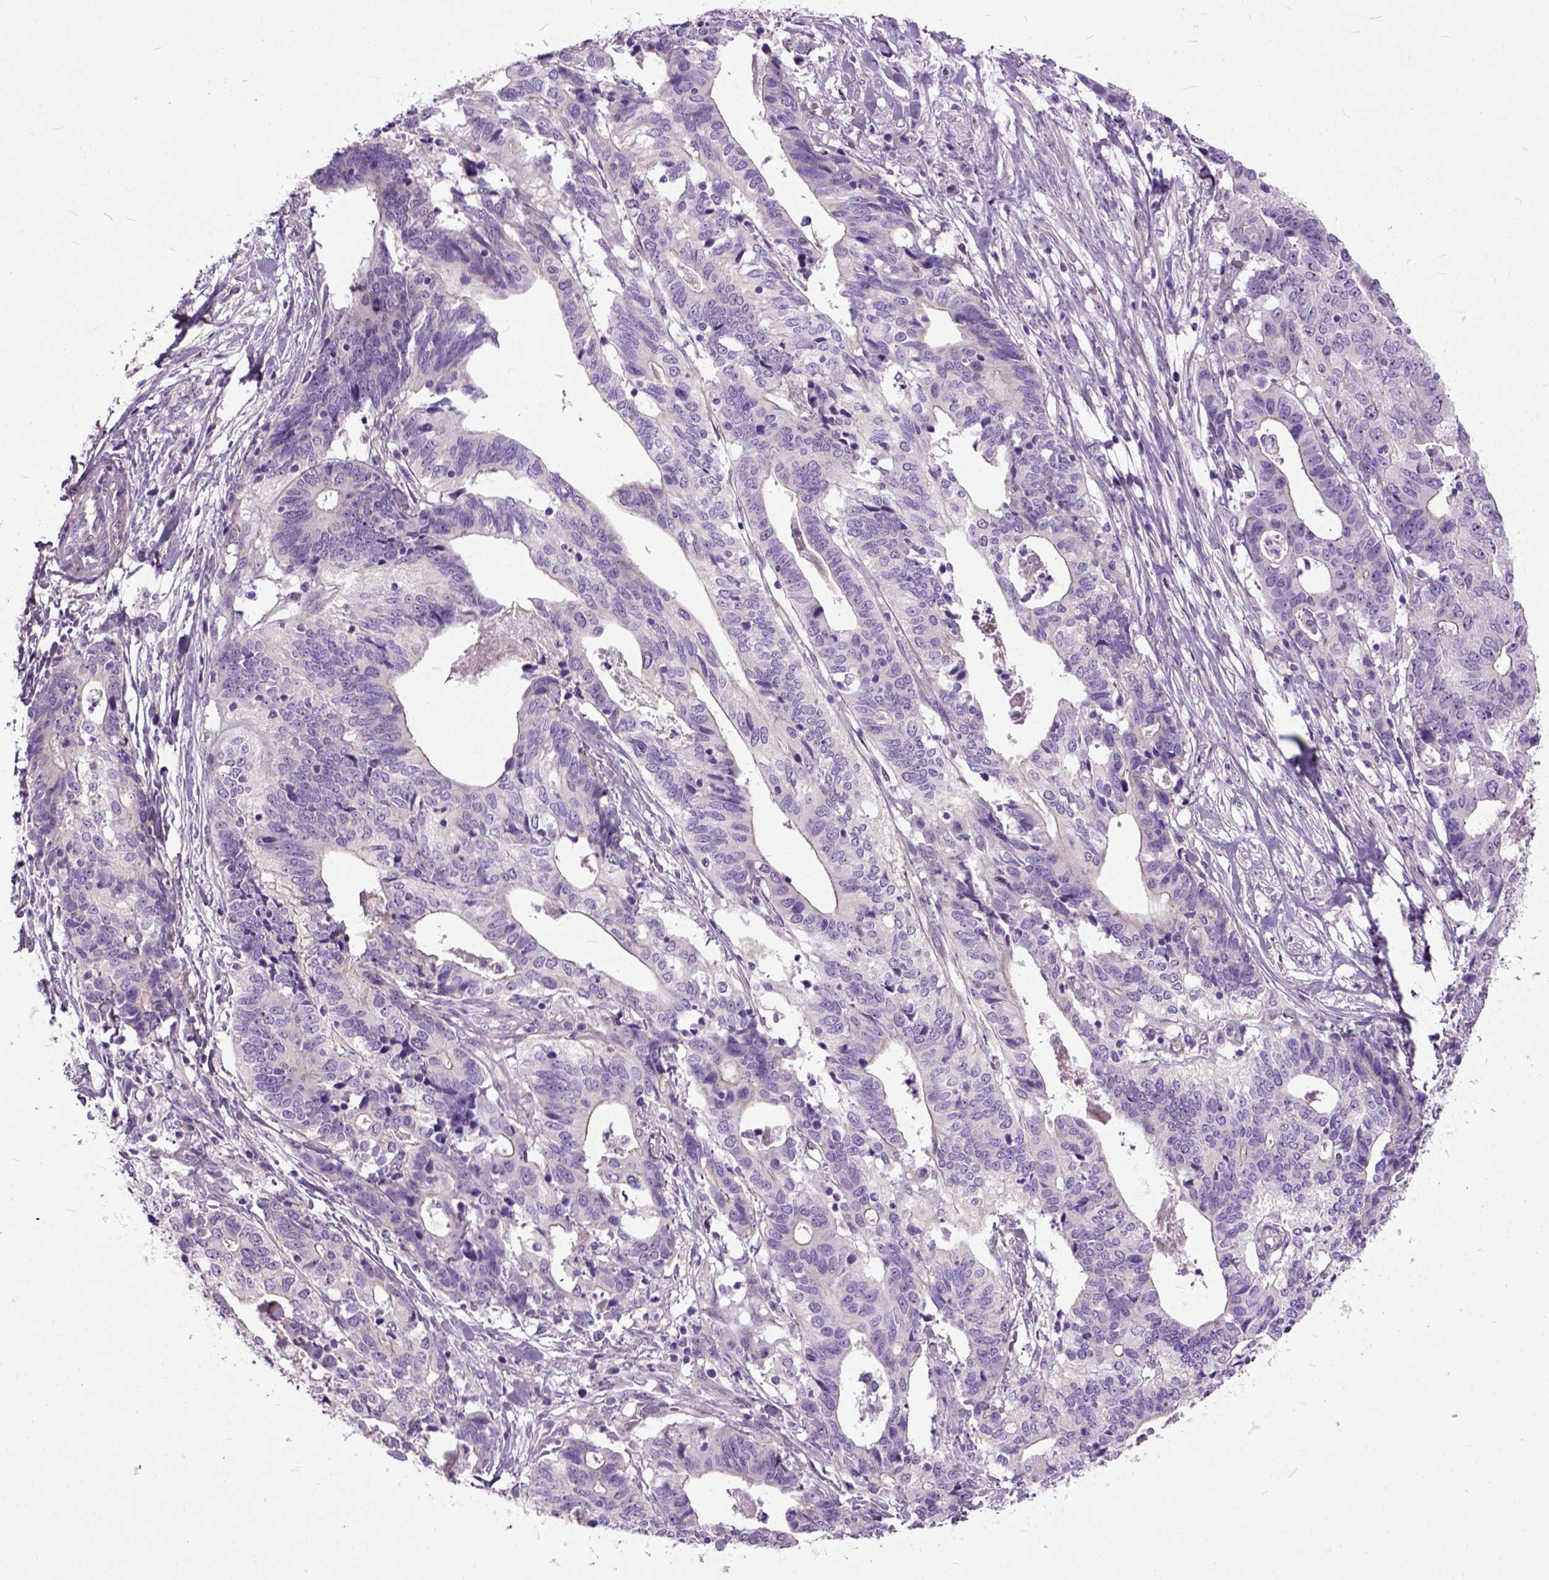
{"staining": {"intensity": "moderate", "quantity": "<25%", "location": "nuclear"}, "tissue": "stomach cancer", "cell_type": "Tumor cells", "image_type": "cancer", "snomed": [{"axis": "morphology", "description": "Adenocarcinoma, NOS"}, {"axis": "topography", "description": "Stomach, upper"}], "caption": "DAB (3,3'-diaminobenzidine) immunohistochemical staining of human stomach cancer shows moderate nuclear protein positivity in approximately <25% of tumor cells.", "gene": "MAPT", "patient": {"sex": "female", "age": 67}}